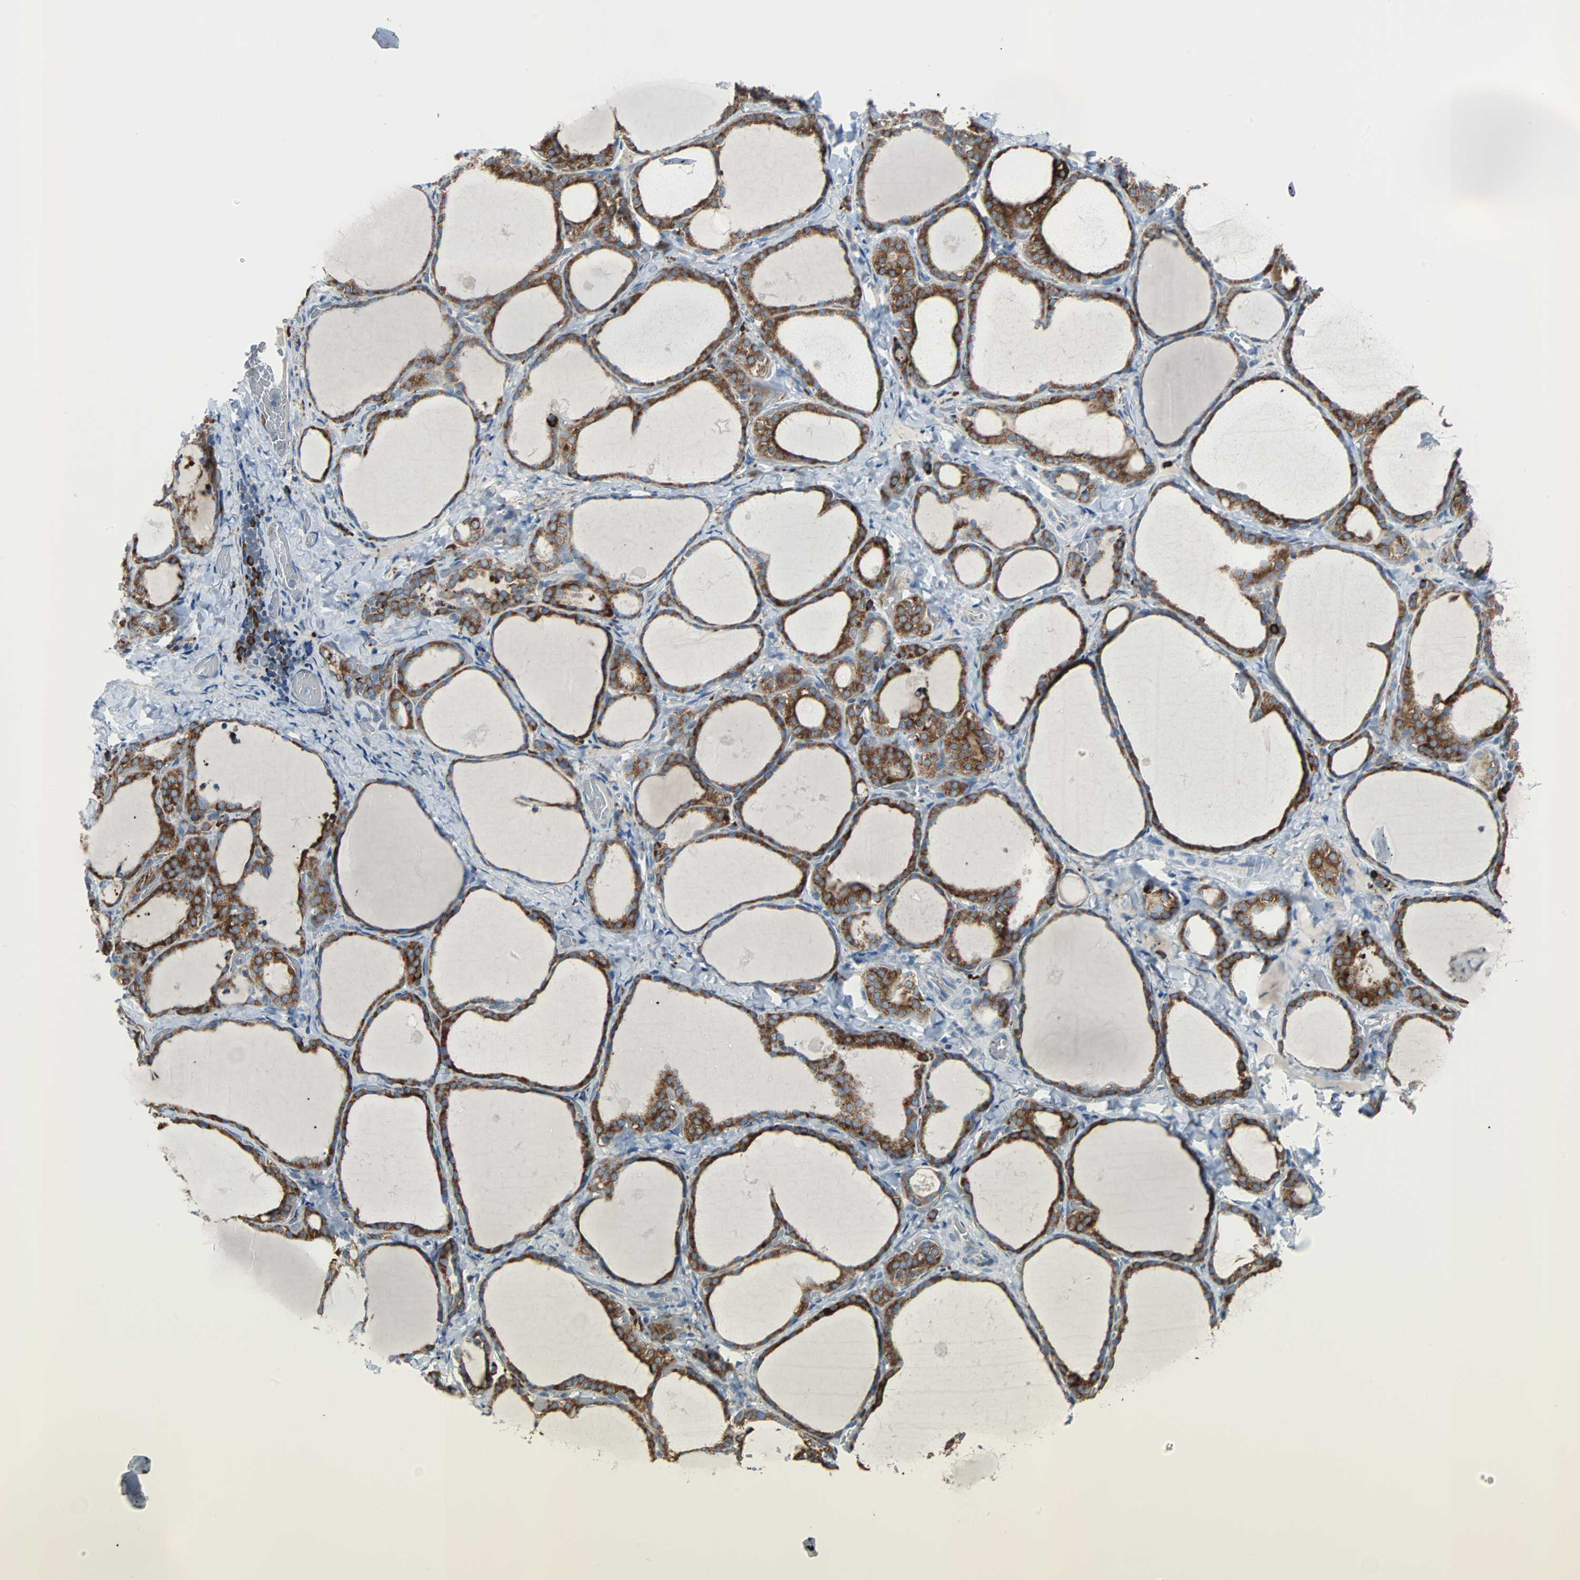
{"staining": {"intensity": "moderate", "quantity": ">75%", "location": "cytoplasmic/membranous"}, "tissue": "thyroid gland", "cell_type": "Glandular cells", "image_type": "normal", "snomed": [{"axis": "morphology", "description": "Normal tissue, NOS"}, {"axis": "morphology", "description": "Papillary adenocarcinoma, NOS"}, {"axis": "topography", "description": "Thyroid gland"}], "caption": "A histopathology image showing moderate cytoplasmic/membranous expression in approximately >75% of glandular cells in benign thyroid gland, as visualized by brown immunohistochemical staining.", "gene": "PDIA4", "patient": {"sex": "female", "age": 30}}